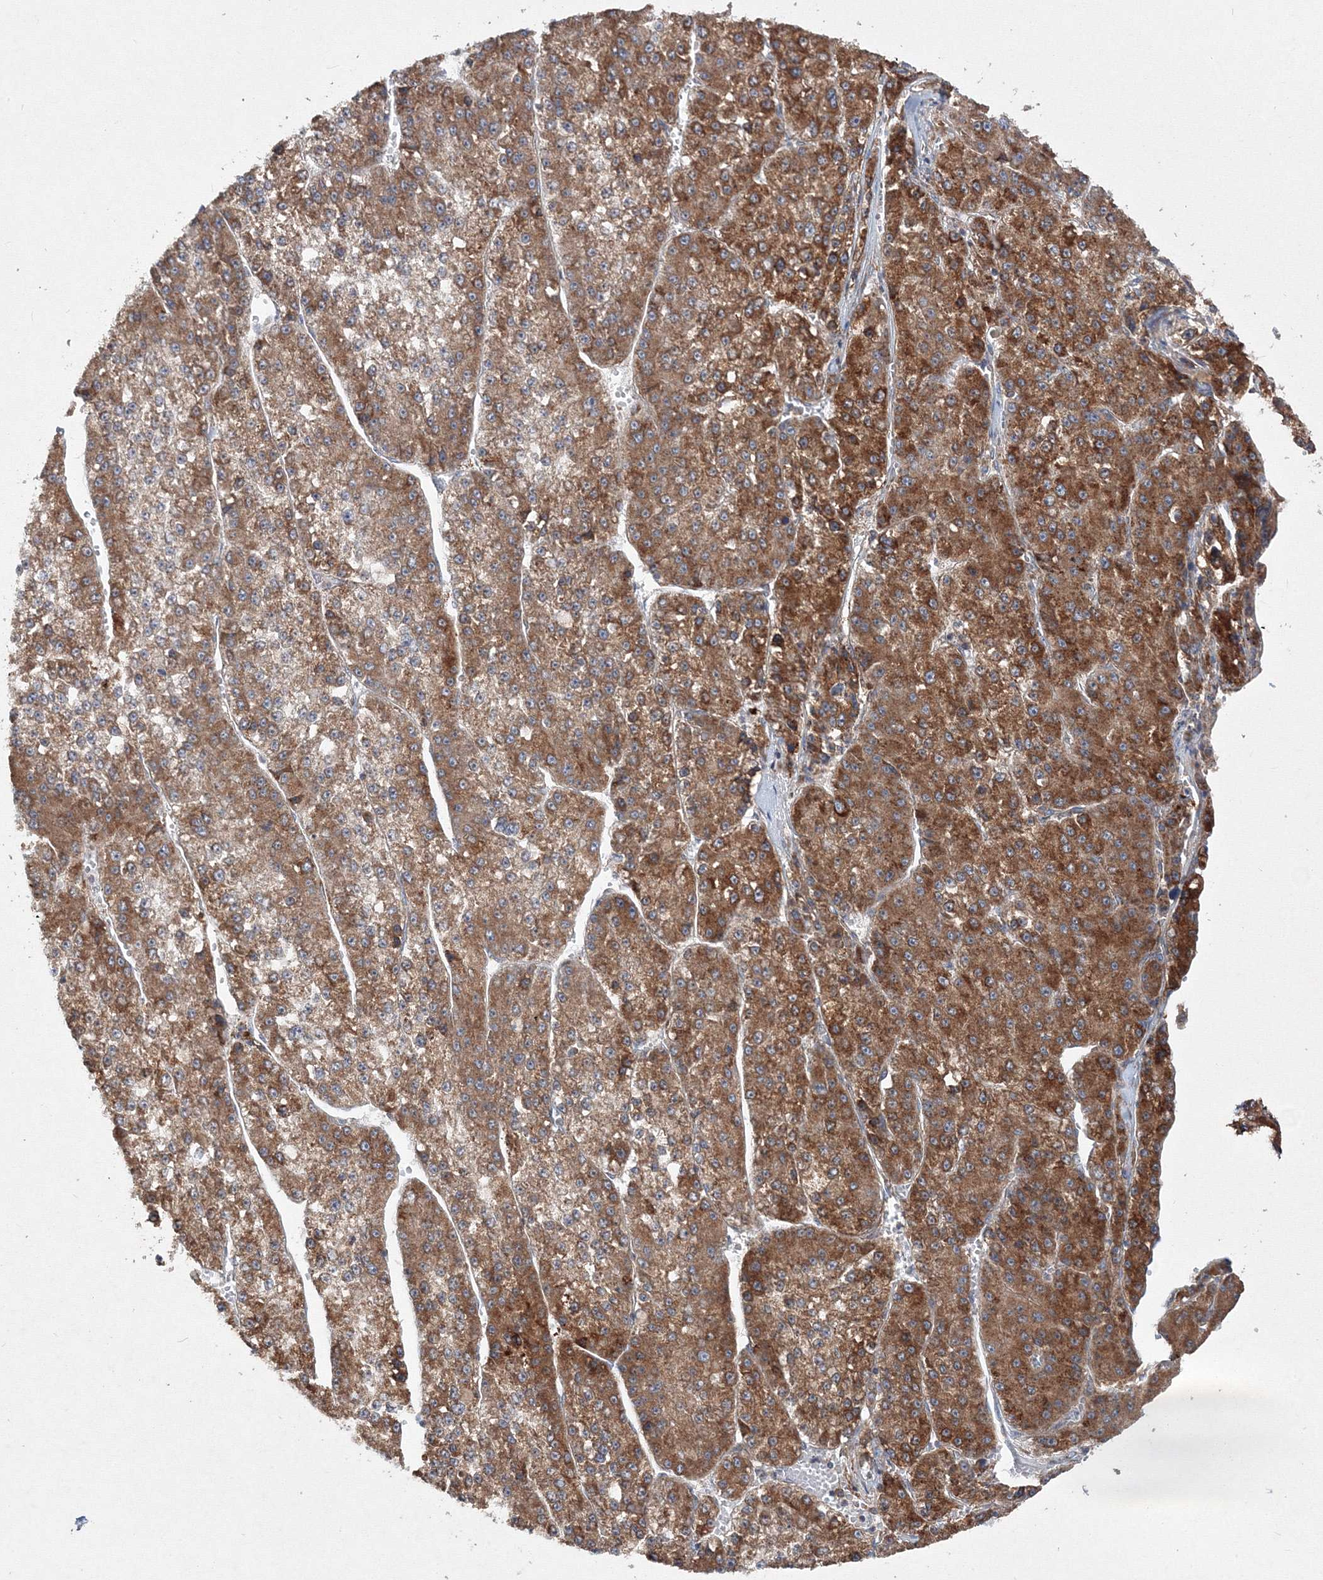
{"staining": {"intensity": "strong", "quantity": ">75%", "location": "cytoplasmic/membranous"}, "tissue": "liver cancer", "cell_type": "Tumor cells", "image_type": "cancer", "snomed": [{"axis": "morphology", "description": "Carcinoma, Hepatocellular, NOS"}, {"axis": "topography", "description": "Liver"}], "caption": "Tumor cells demonstrate high levels of strong cytoplasmic/membranous expression in approximately >75% of cells in human hepatocellular carcinoma (liver).", "gene": "PEX13", "patient": {"sex": "female", "age": 73}}